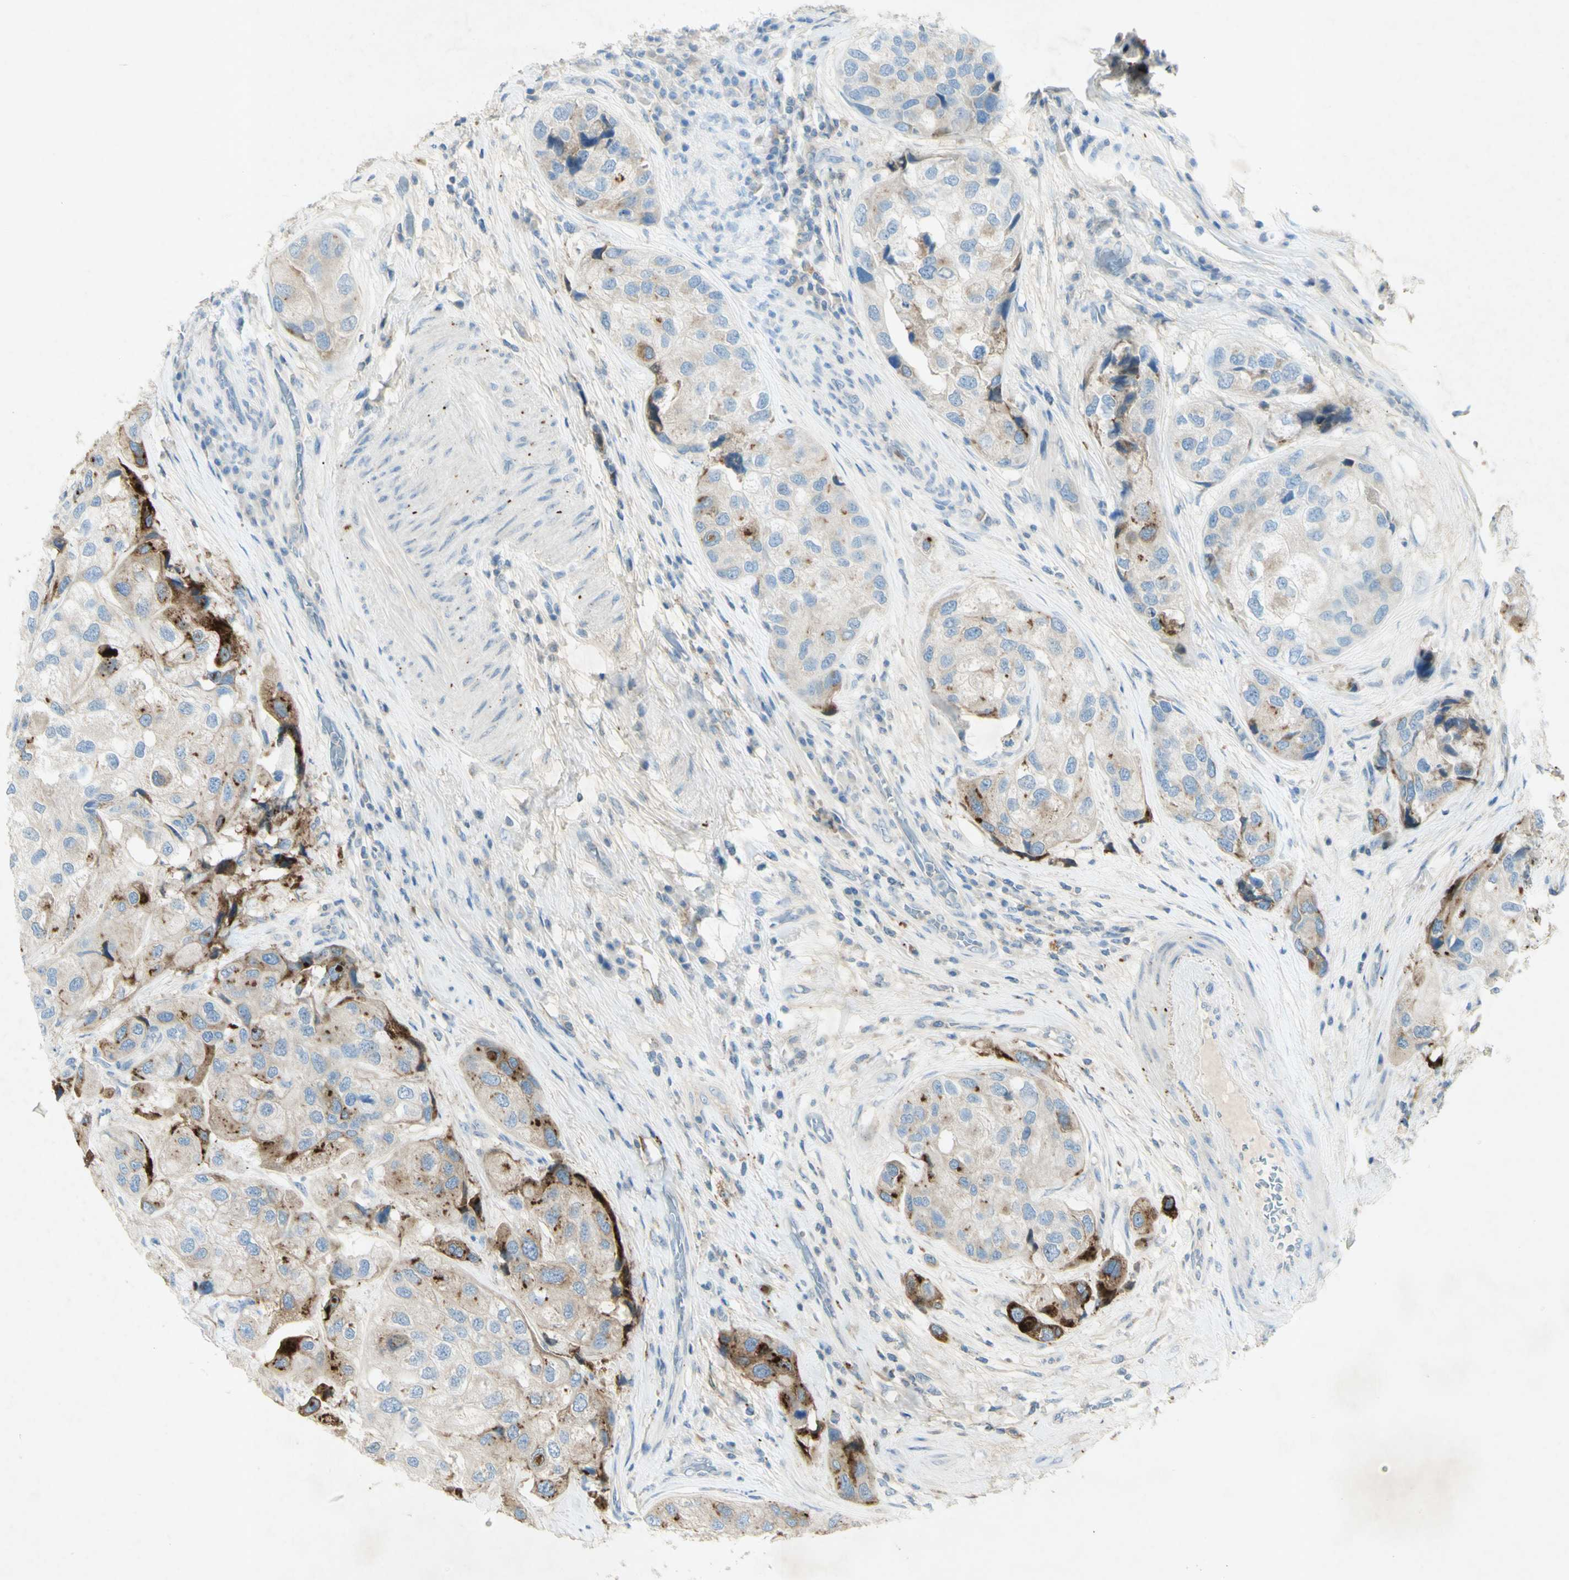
{"staining": {"intensity": "strong", "quantity": "<25%", "location": "cytoplasmic/membranous"}, "tissue": "urothelial cancer", "cell_type": "Tumor cells", "image_type": "cancer", "snomed": [{"axis": "morphology", "description": "Urothelial carcinoma, High grade"}, {"axis": "topography", "description": "Urinary bladder"}], "caption": "Immunohistochemistry of human high-grade urothelial carcinoma exhibits medium levels of strong cytoplasmic/membranous expression in about <25% of tumor cells. The staining is performed using DAB brown chromogen to label protein expression. The nuclei are counter-stained blue using hematoxylin.", "gene": "GDF15", "patient": {"sex": "female", "age": 64}}